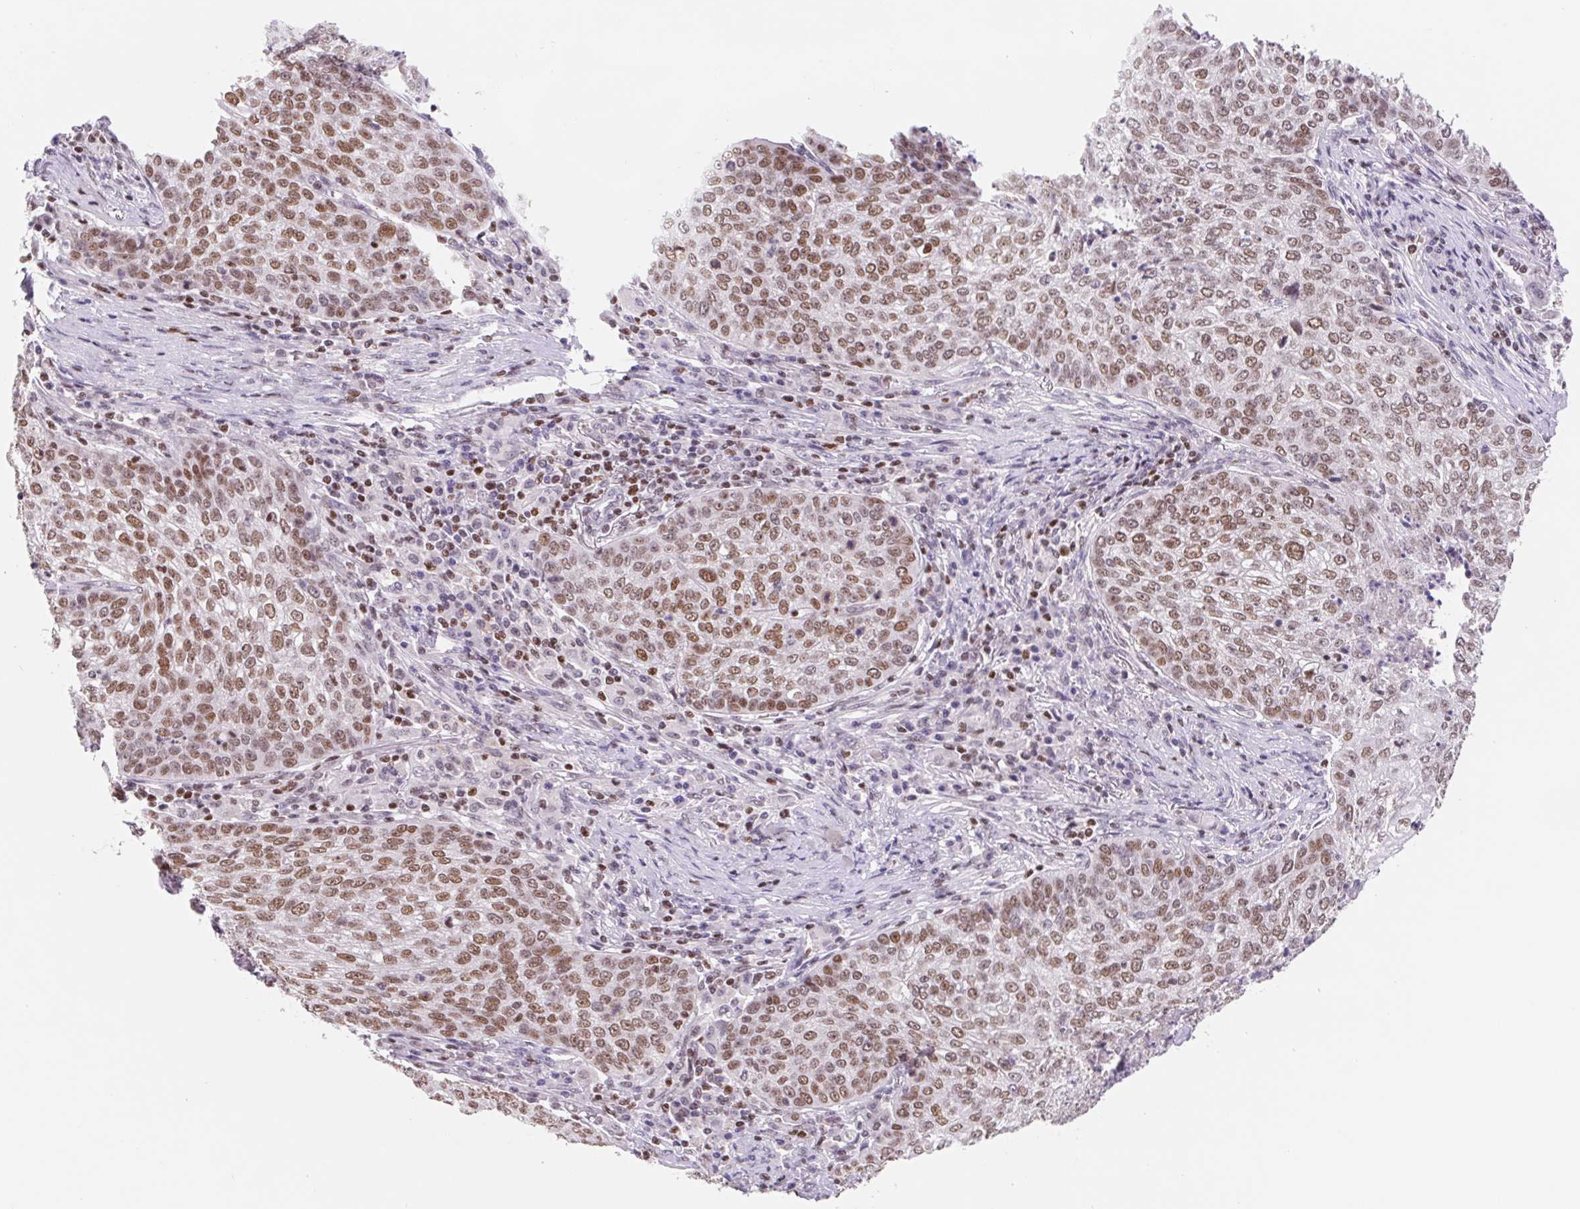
{"staining": {"intensity": "moderate", "quantity": ">75%", "location": "cytoplasmic/membranous"}, "tissue": "lung cancer", "cell_type": "Tumor cells", "image_type": "cancer", "snomed": [{"axis": "morphology", "description": "Squamous cell carcinoma, NOS"}, {"axis": "topography", "description": "Lung"}], "caption": "Lung cancer (squamous cell carcinoma) tissue displays moderate cytoplasmic/membranous positivity in approximately >75% of tumor cells Immunohistochemistry stains the protein in brown and the nuclei are stained blue.", "gene": "TRERF1", "patient": {"sex": "male", "age": 63}}